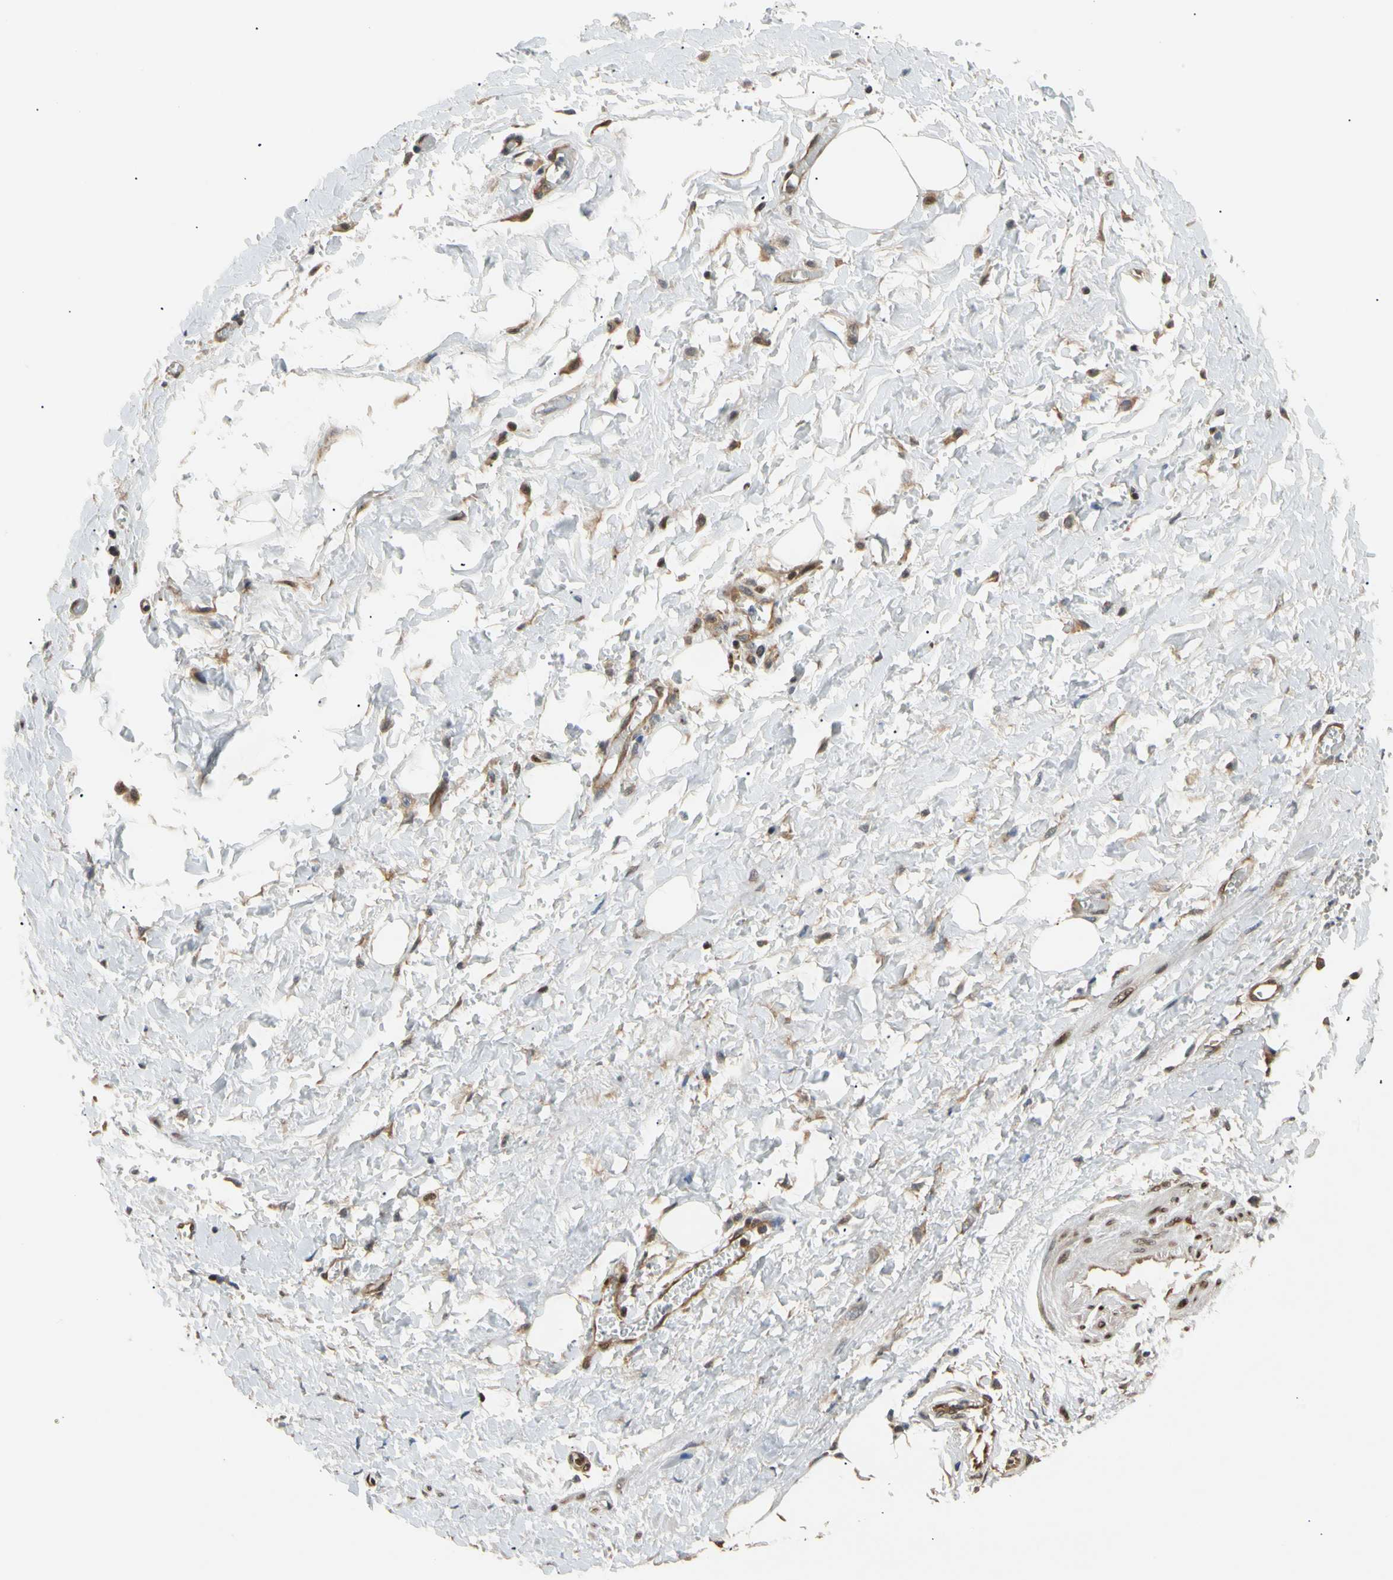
{"staining": {"intensity": "weak", "quantity": "<25%", "location": "cytoplasmic/membranous"}, "tissue": "smooth muscle", "cell_type": "Smooth muscle cells", "image_type": "normal", "snomed": [{"axis": "morphology", "description": "Normal tissue, NOS"}, {"axis": "topography", "description": "Uterus"}], "caption": "A high-resolution image shows IHC staining of benign smooth muscle, which shows no significant staining in smooth muscle cells. (Stains: DAB IHC with hematoxylin counter stain, Microscopy: brightfield microscopy at high magnification).", "gene": "EIF1AX", "patient": {"sex": "female", "age": 56}}